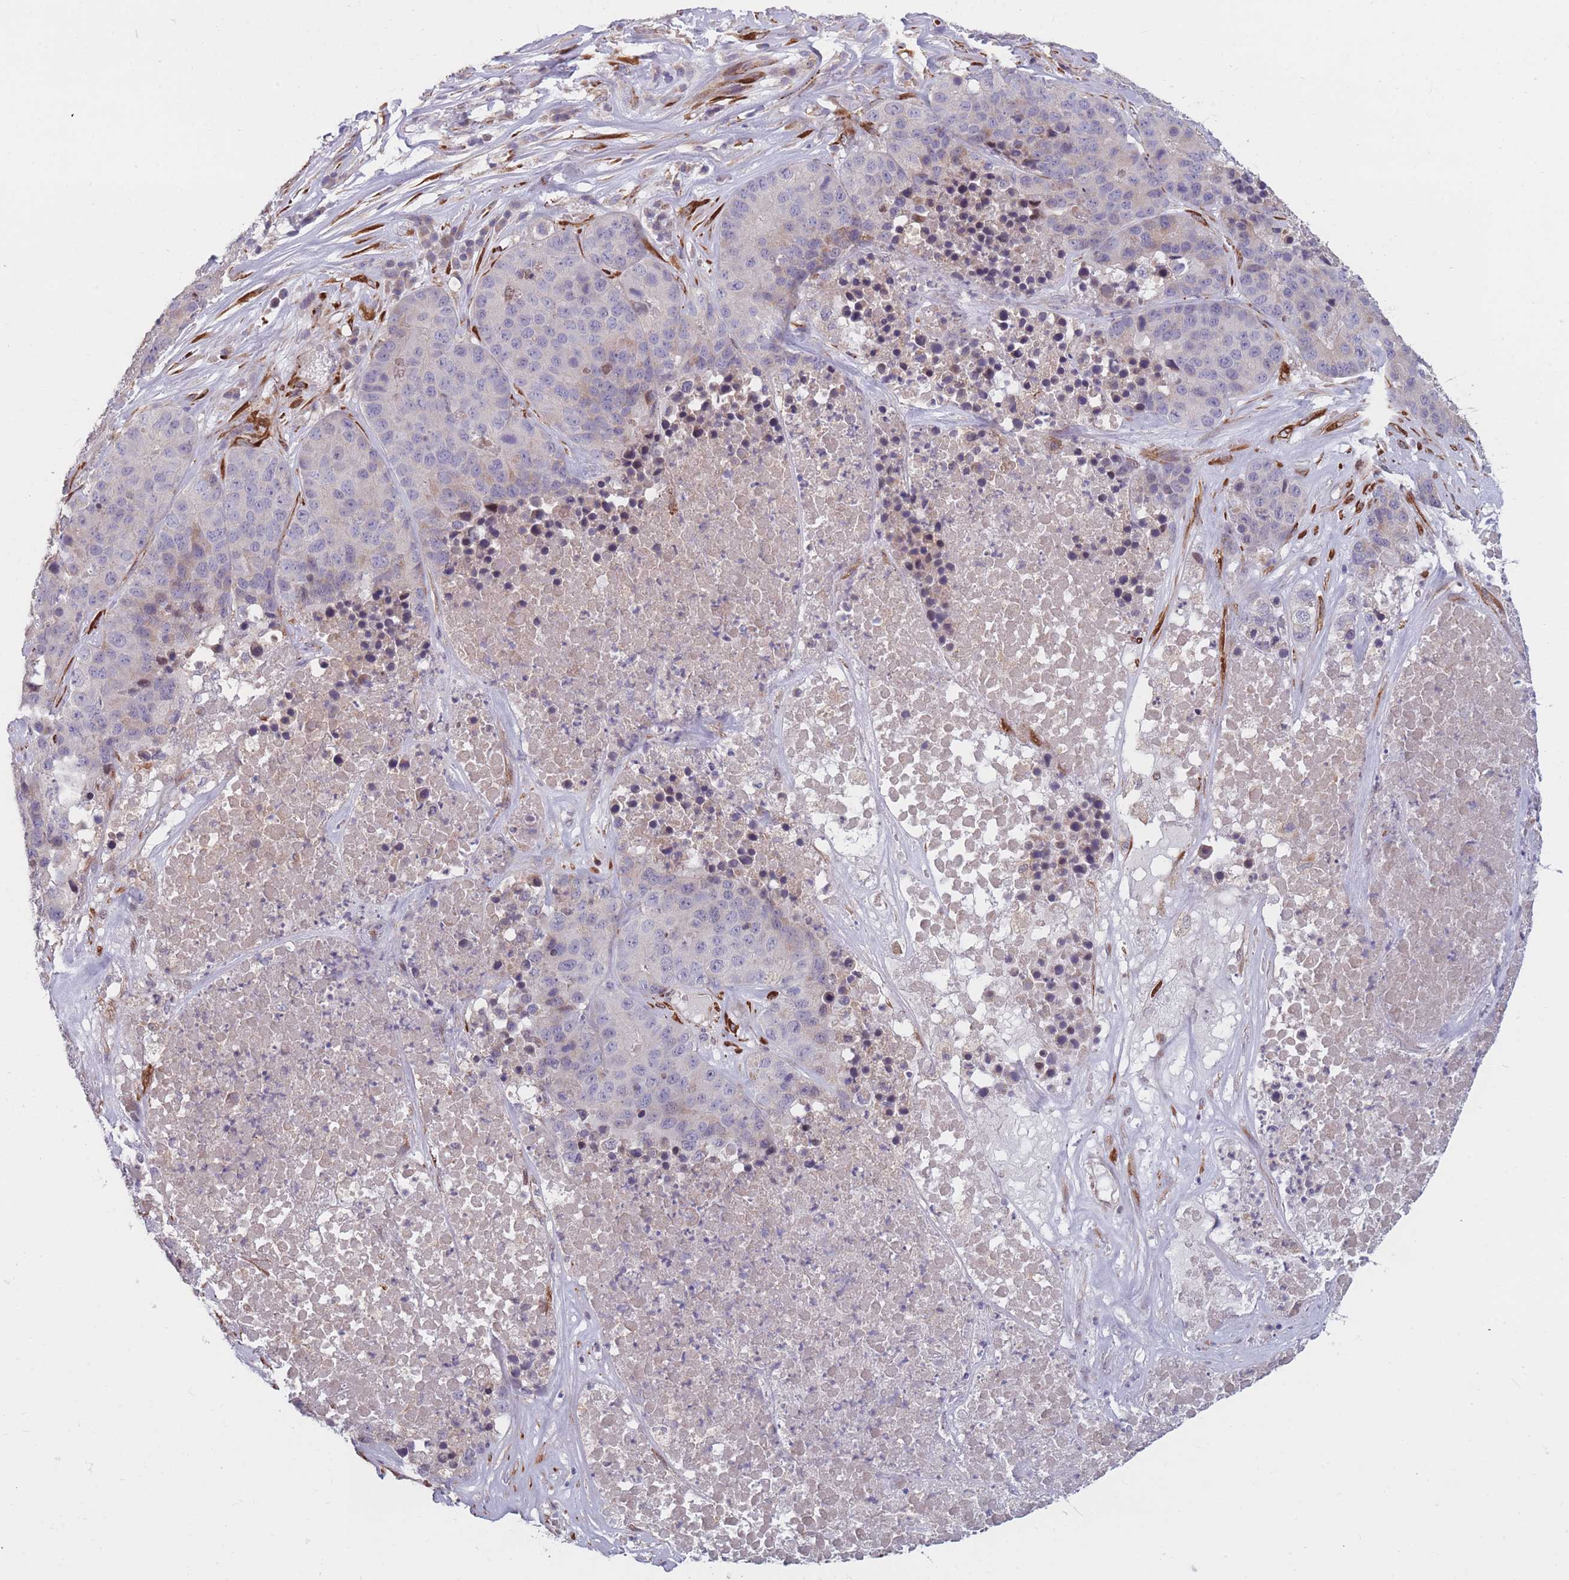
{"staining": {"intensity": "negative", "quantity": "none", "location": "none"}, "tissue": "stomach cancer", "cell_type": "Tumor cells", "image_type": "cancer", "snomed": [{"axis": "morphology", "description": "Adenocarcinoma, NOS"}, {"axis": "topography", "description": "Stomach"}], "caption": "Immunohistochemical staining of stomach adenocarcinoma exhibits no significant positivity in tumor cells.", "gene": "CCNQ", "patient": {"sex": "male", "age": 71}}